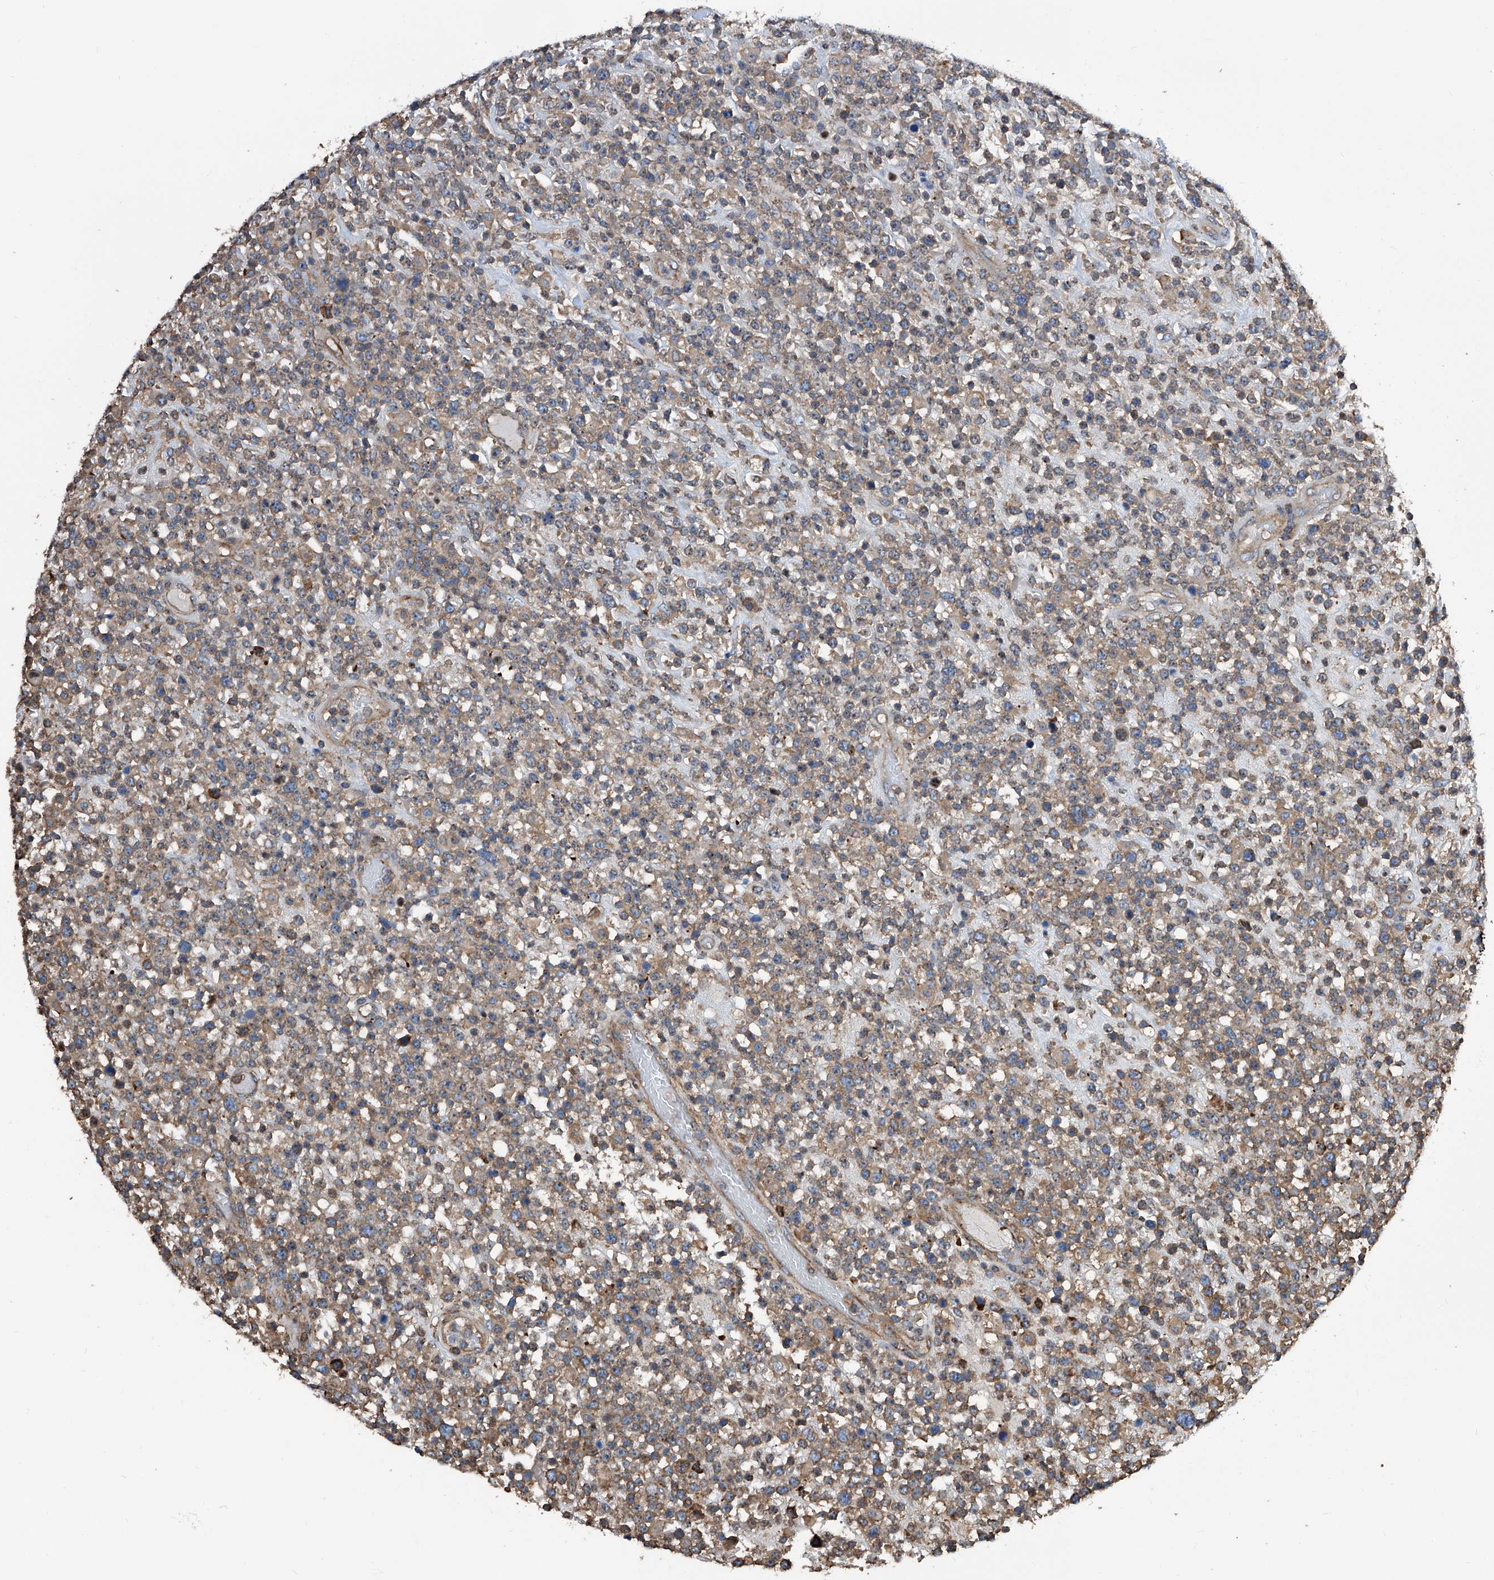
{"staining": {"intensity": "weak", "quantity": ">75%", "location": "cytoplasmic/membranous"}, "tissue": "lymphoma", "cell_type": "Tumor cells", "image_type": "cancer", "snomed": [{"axis": "morphology", "description": "Malignant lymphoma, non-Hodgkin's type, High grade"}, {"axis": "topography", "description": "Colon"}], "caption": "Immunohistochemical staining of lymphoma displays low levels of weak cytoplasmic/membranous staining in approximately >75% of tumor cells. The staining was performed using DAB (3,3'-diaminobenzidine) to visualize the protein expression in brown, while the nuclei were stained in blue with hematoxylin (Magnification: 20x).", "gene": "ZNF484", "patient": {"sex": "female", "age": 53}}